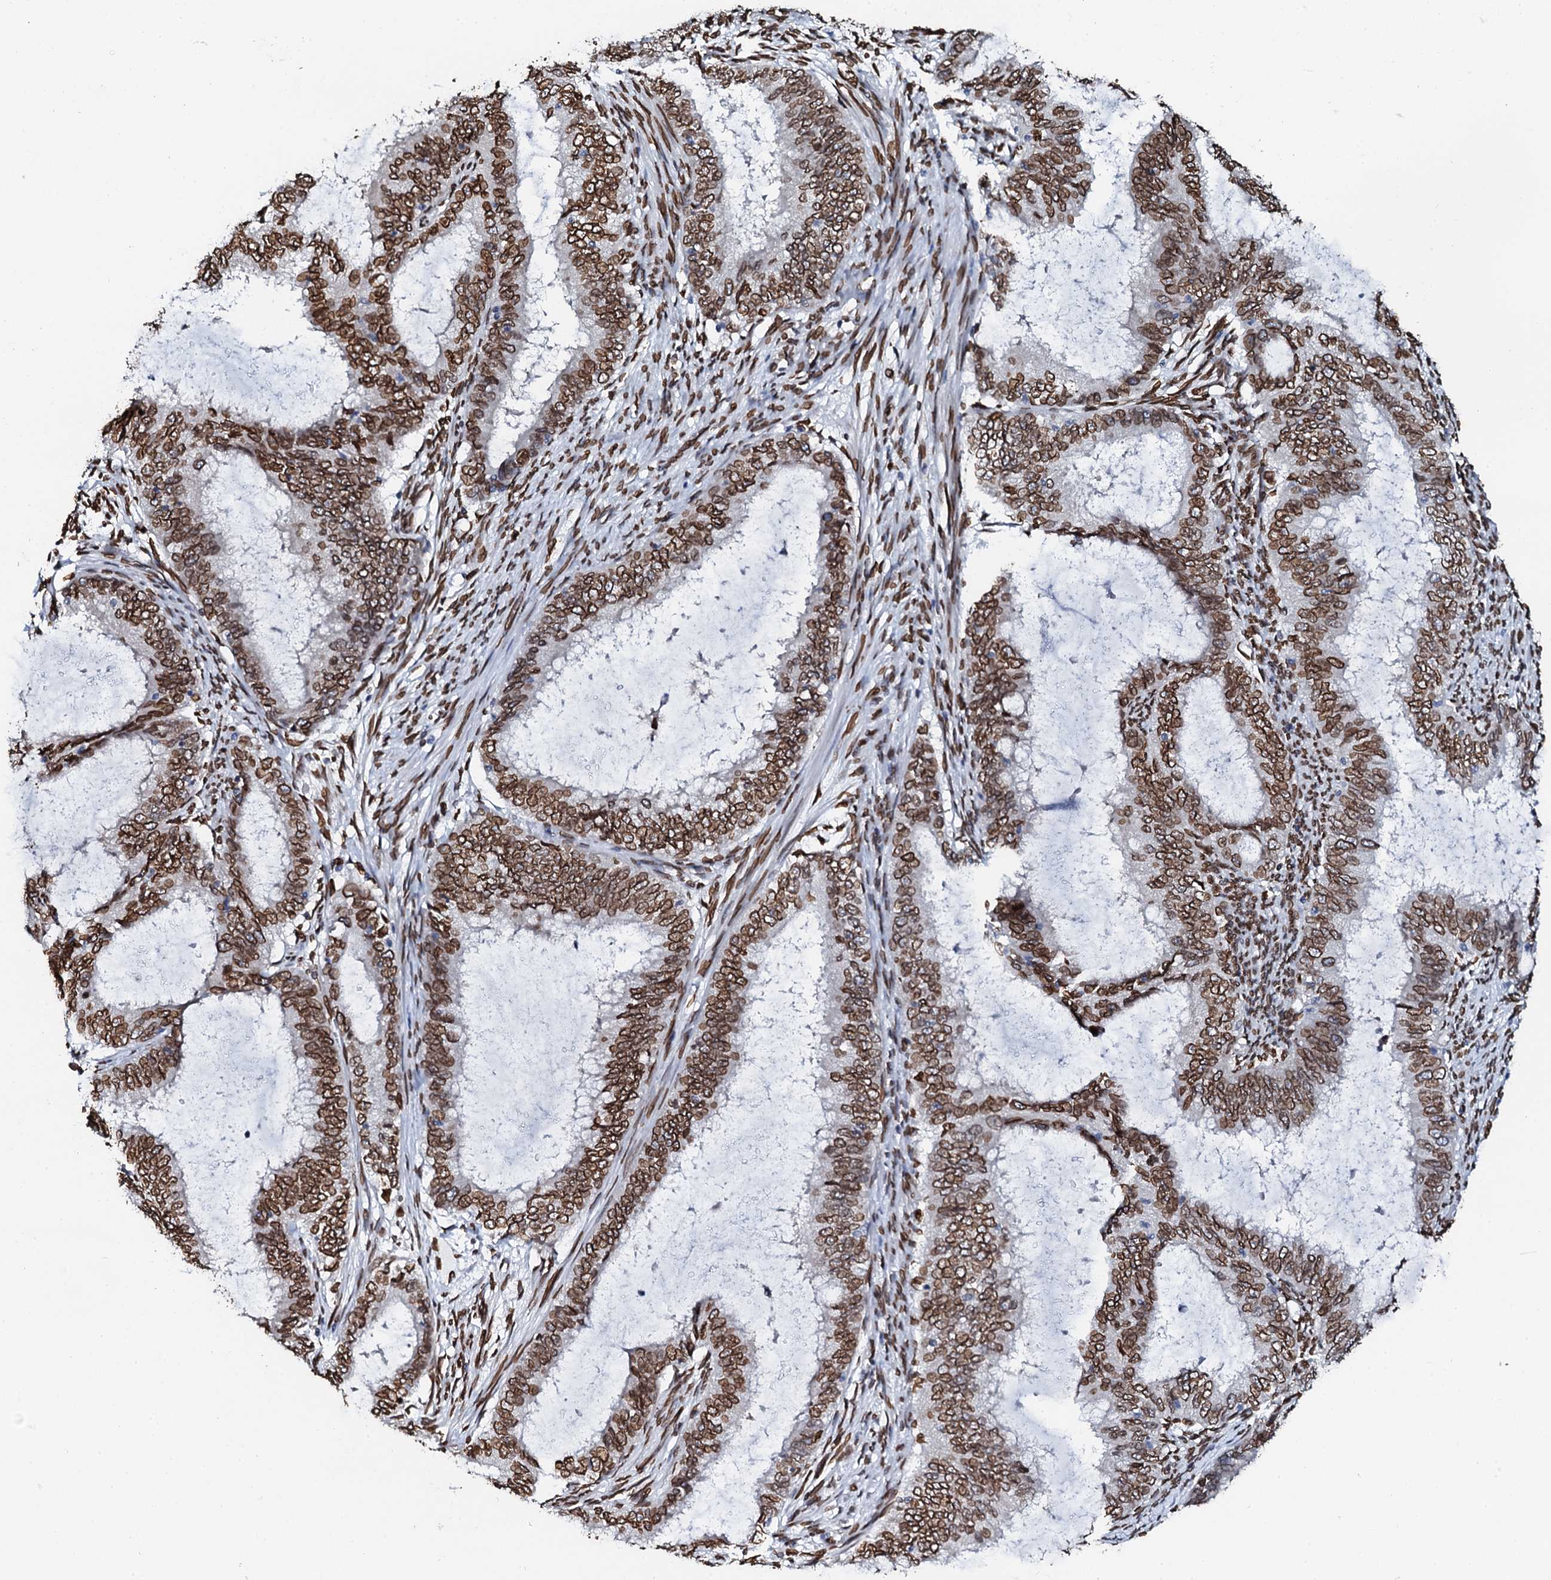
{"staining": {"intensity": "strong", "quantity": ">75%", "location": "cytoplasmic/membranous,nuclear"}, "tissue": "endometrial cancer", "cell_type": "Tumor cells", "image_type": "cancer", "snomed": [{"axis": "morphology", "description": "Adenocarcinoma, NOS"}, {"axis": "topography", "description": "Endometrium"}], "caption": "Immunohistochemical staining of adenocarcinoma (endometrial) shows high levels of strong cytoplasmic/membranous and nuclear staining in about >75% of tumor cells.", "gene": "KATNAL2", "patient": {"sex": "female", "age": 51}}